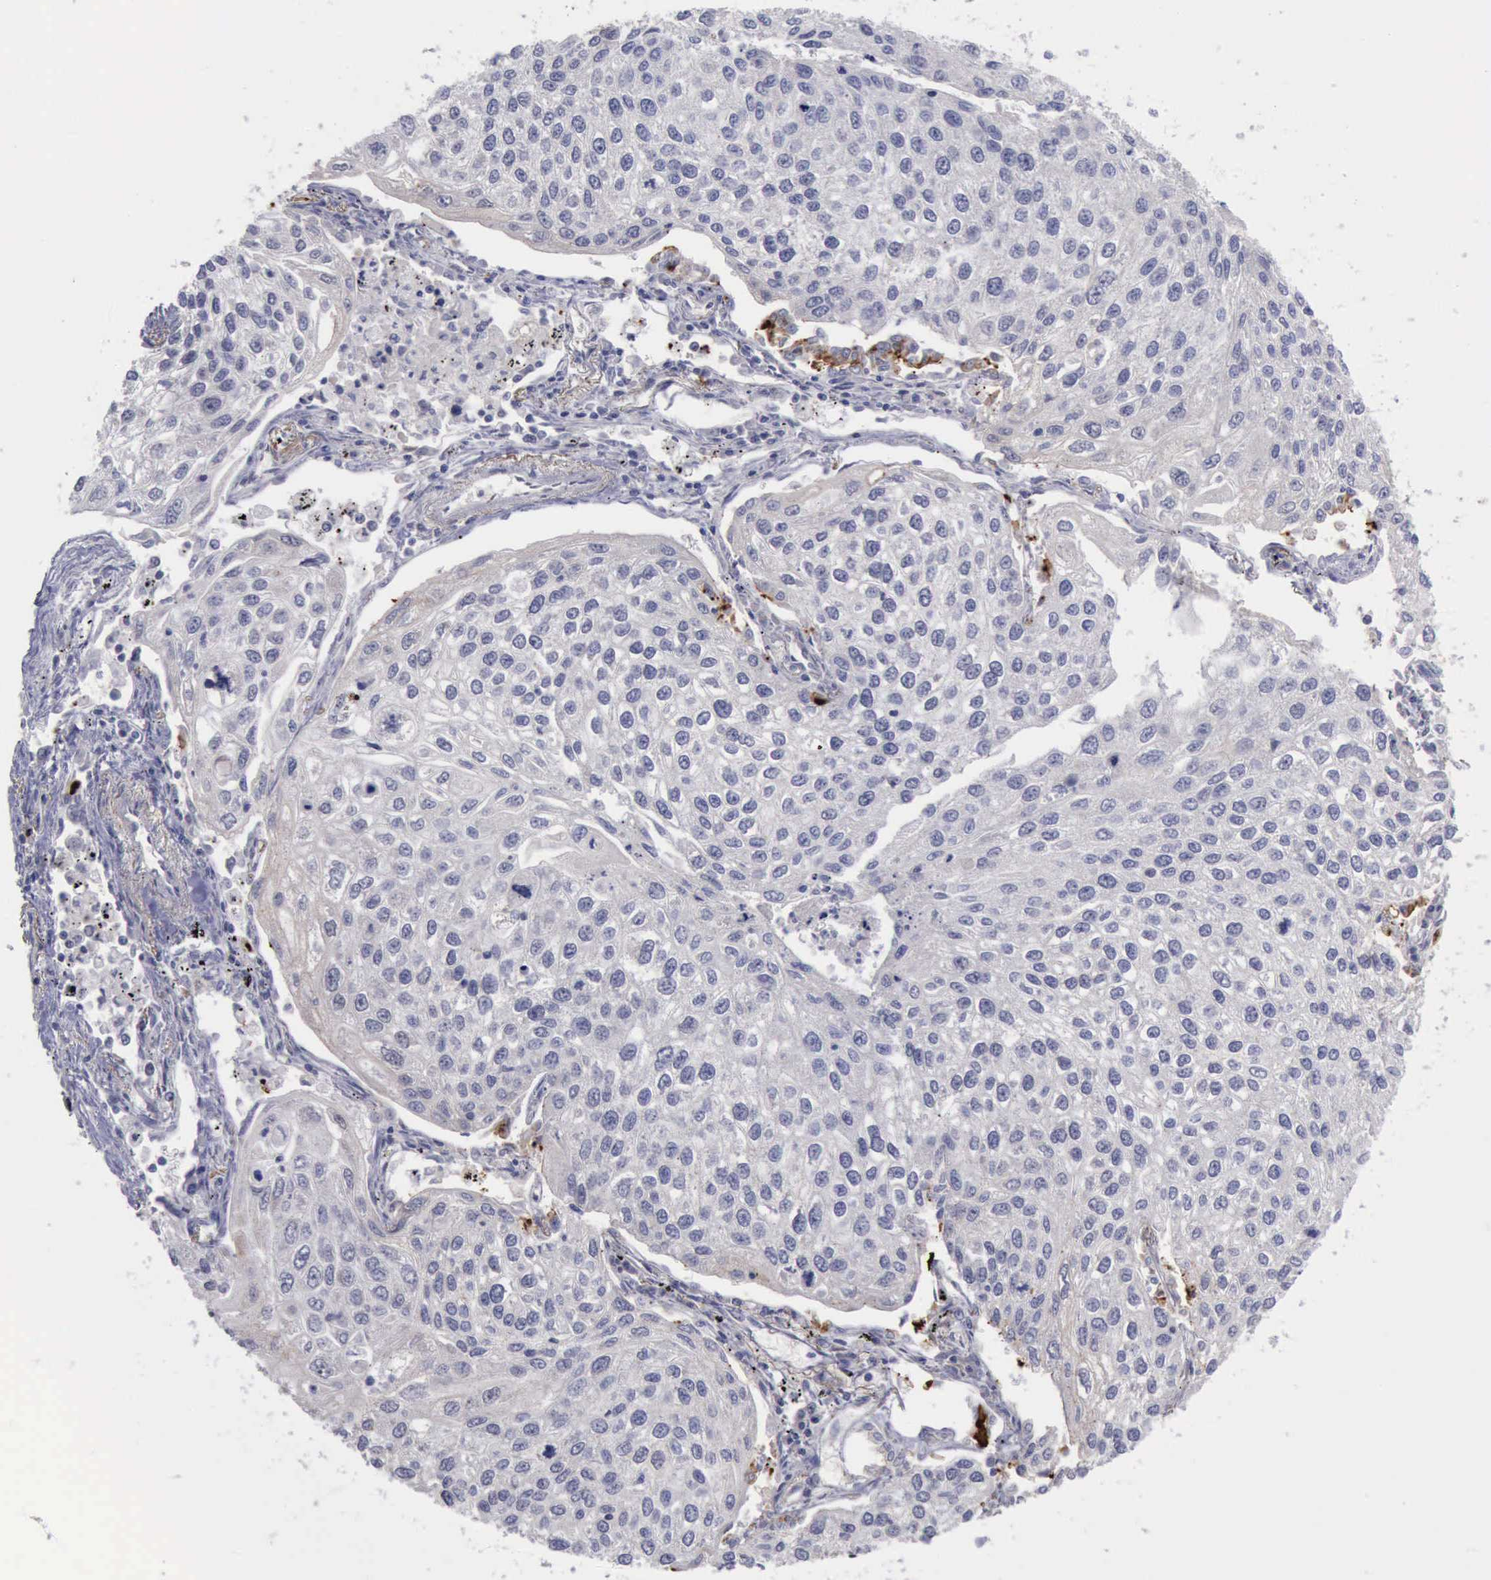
{"staining": {"intensity": "negative", "quantity": "none", "location": "none"}, "tissue": "lung cancer", "cell_type": "Tumor cells", "image_type": "cancer", "snomed": [{"axis": "morphology", "description": "Squamous cell carcinoma, NOS"}, {"axis": "topography", "description": "Lung"}], "caption": "IHC photomicrograph of human lung squamous cell carcinoma stained for a protein (brown), which reveals no staining in tumor cells.", "gene": "PHKA1", "patient": {"sex": "male", "age": 75}}